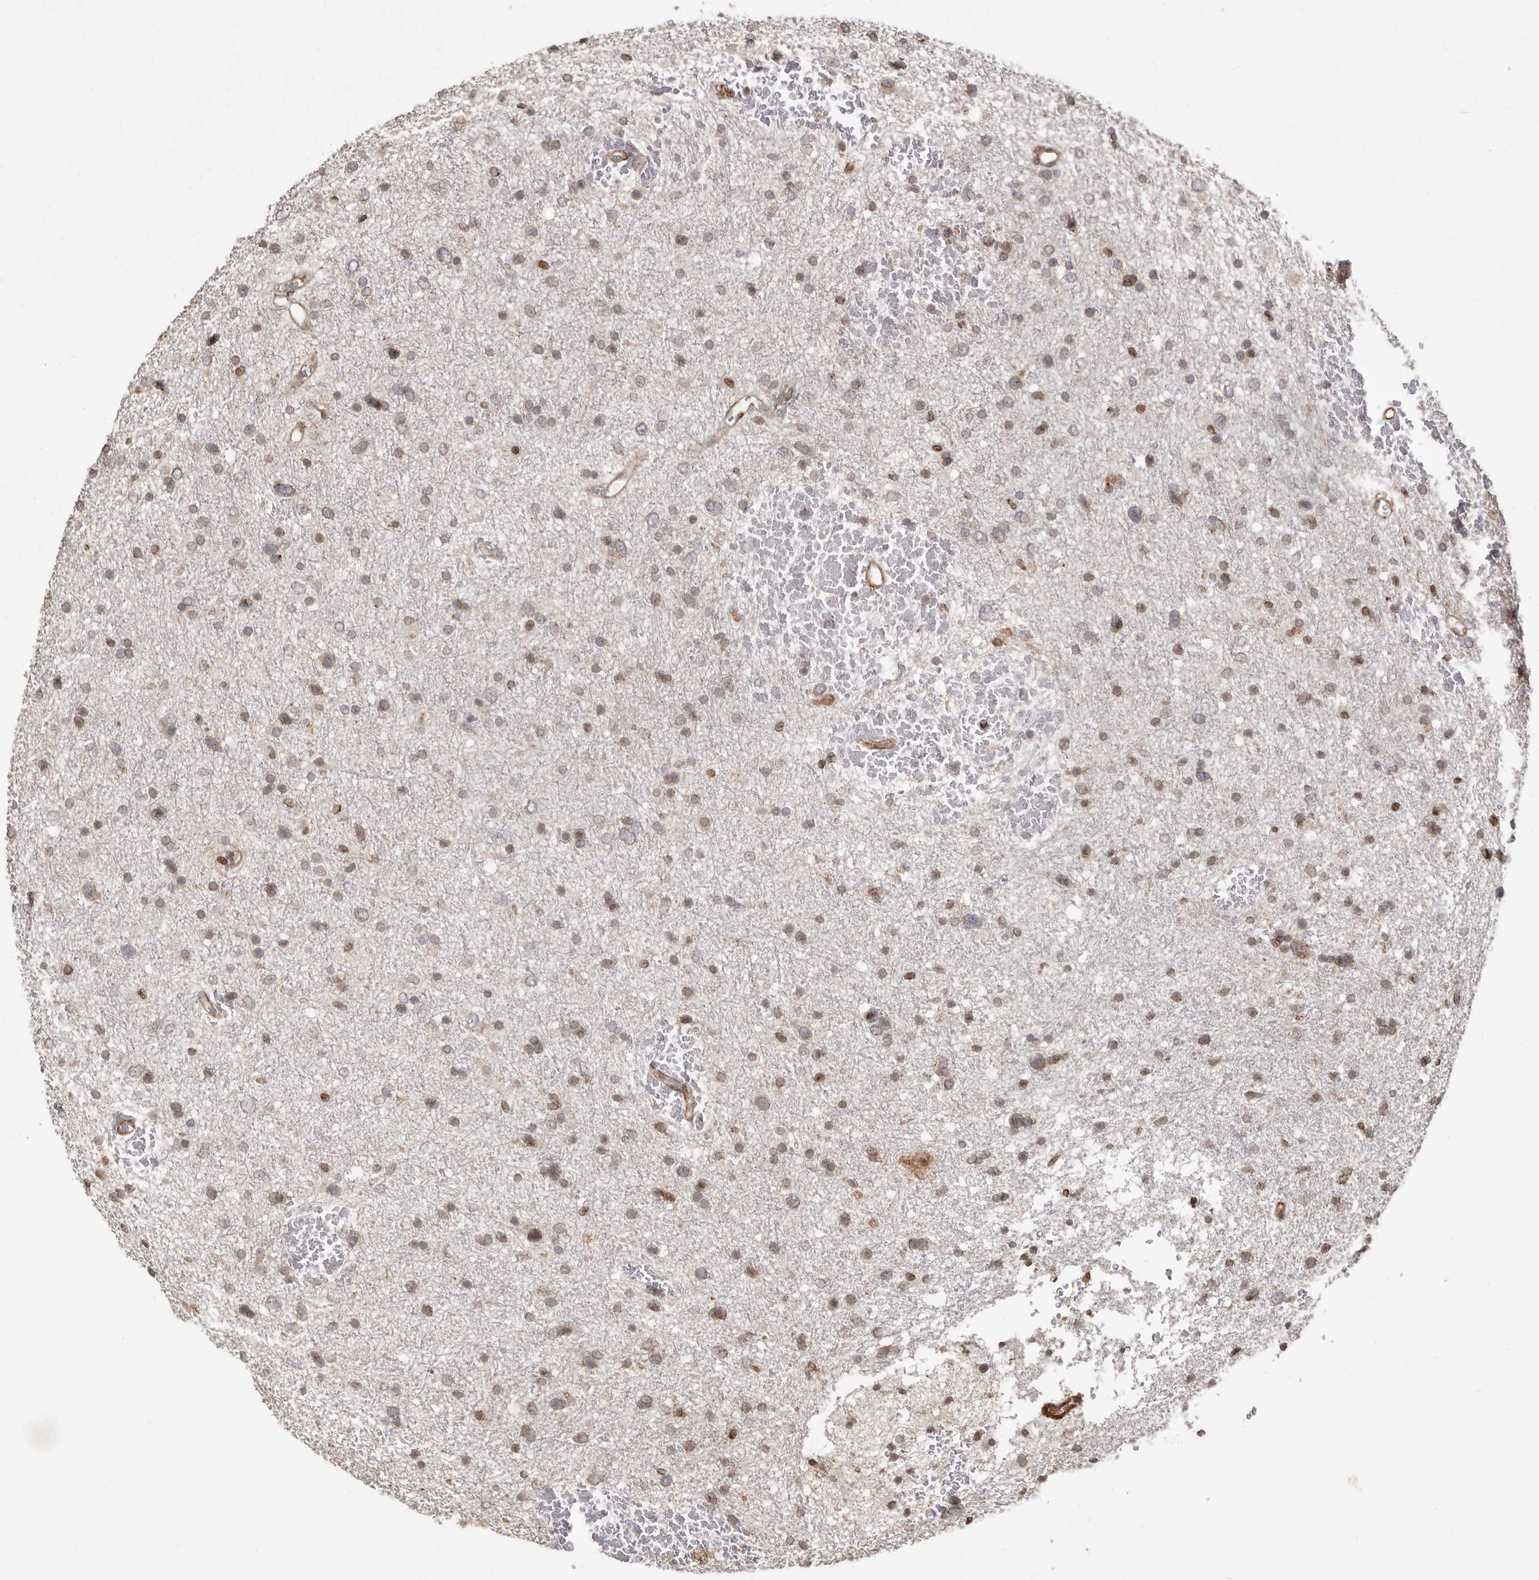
{"staining": {"intensity": "moderate", "quantity": "25%-75%", "location": "cytoplasmic/membranous,nuclear"}, "tissue": "glioma", "cell_type": "Tumor cells", "image_type": "cancer", "snomed": [{"axis": "morphology", "description": "Glioma, malignant, Low grade"}, {"axis": "topography", "description": "Brain"}], "caption": "IHC of malignant glioma (low-grade) demonstrates medium levels of moderate cytoplasmic/membranous and nuclear expression in approximately 25%-75% of tumor cells.", "gene": "NUP43", "patient": {"sex": "female", "age": 37}}